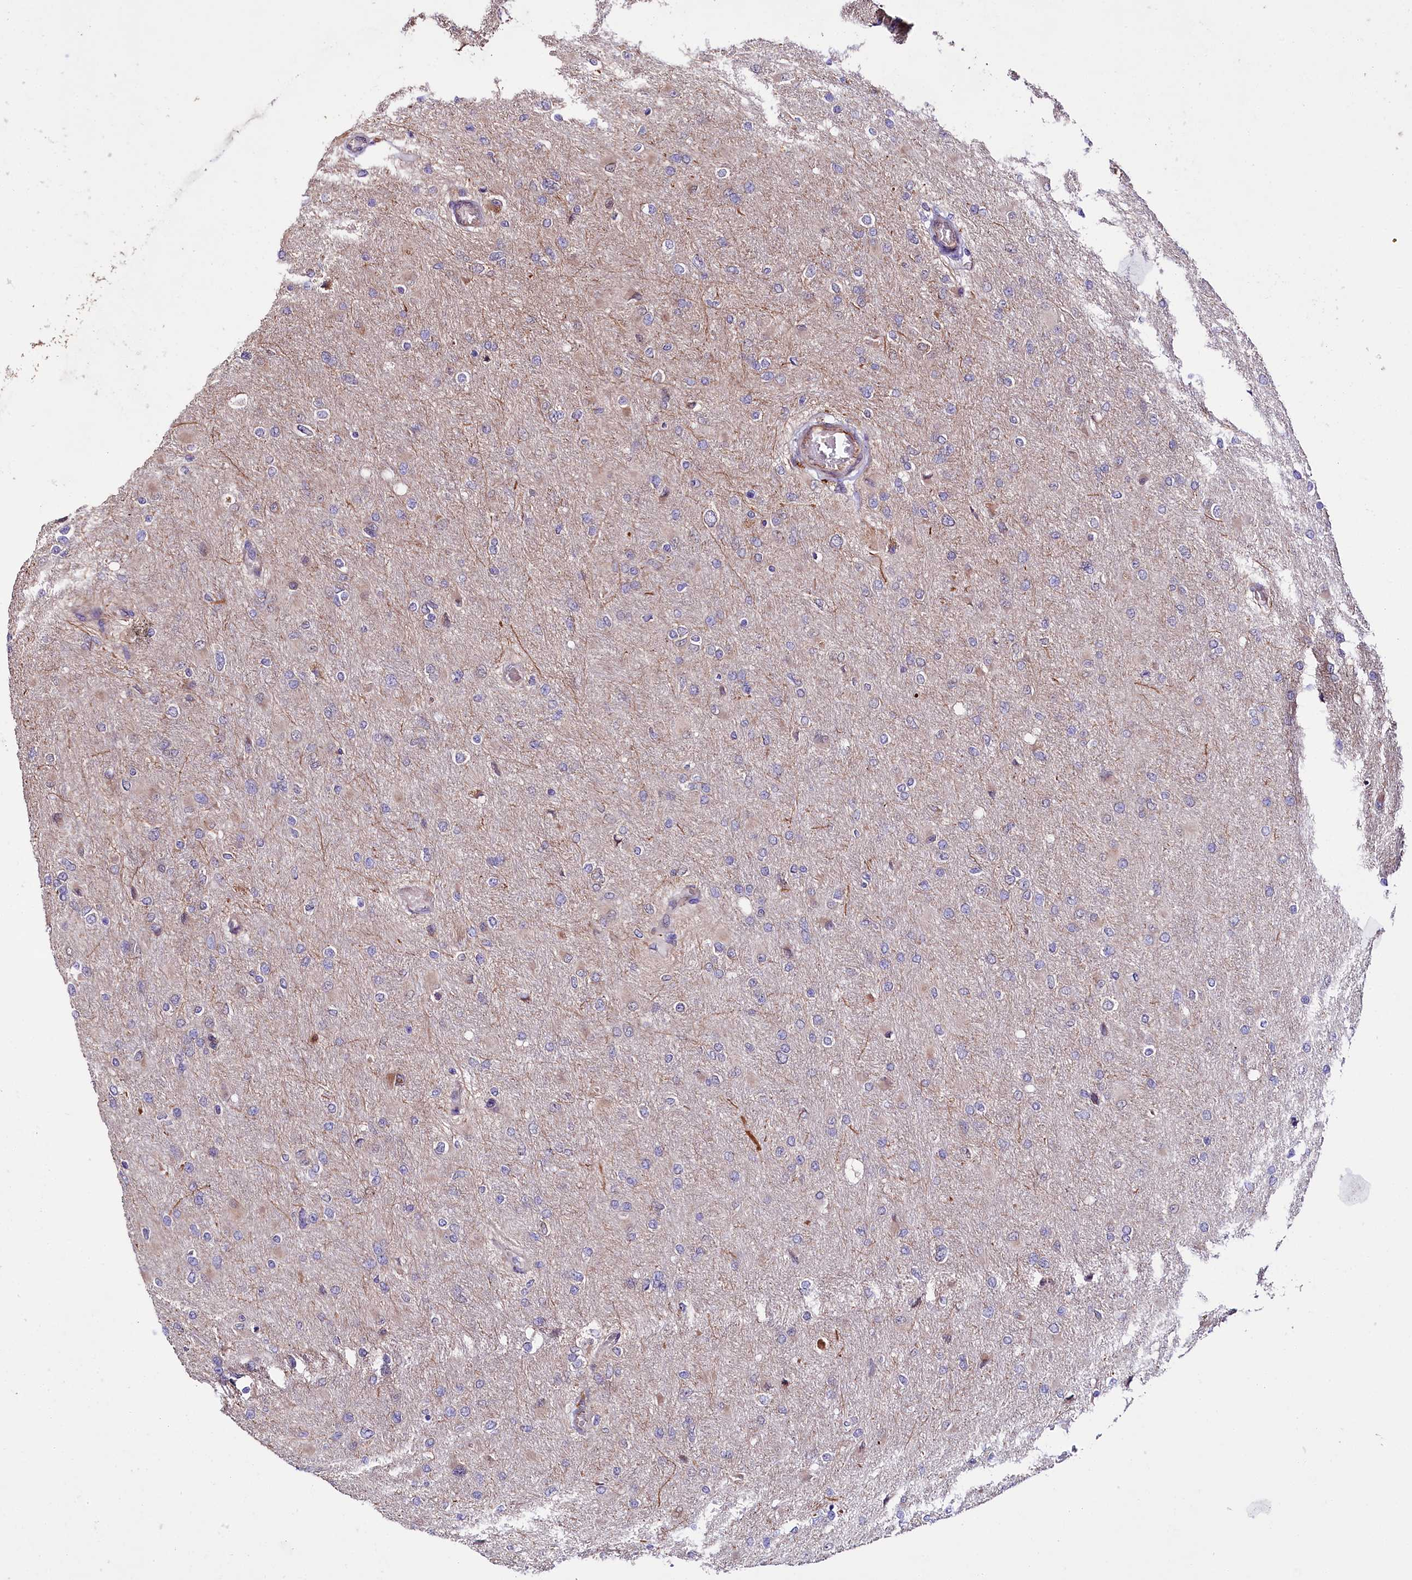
{"staining": {"intensity": "negative", "quantity": "none", "location": "none"}, "tissue": "glioma", "cell_type": "Tumor cells", "image_type": "cancer", "snomed": [{"axis": "morphology", "description": "Glioma, malignant, High grade"}, {"axis": "topography", "description": "Cerebral cortex"}], "caption": "High magnification brightfield microscopy of glioma stained with DAB (3,3'-diaminobenzidine) (brown) and counterstained with hematoxylin (blue): tumor cells show no significant expression.", "gene": "TTC12", "patient": {"sex": "female", "age": 36}}